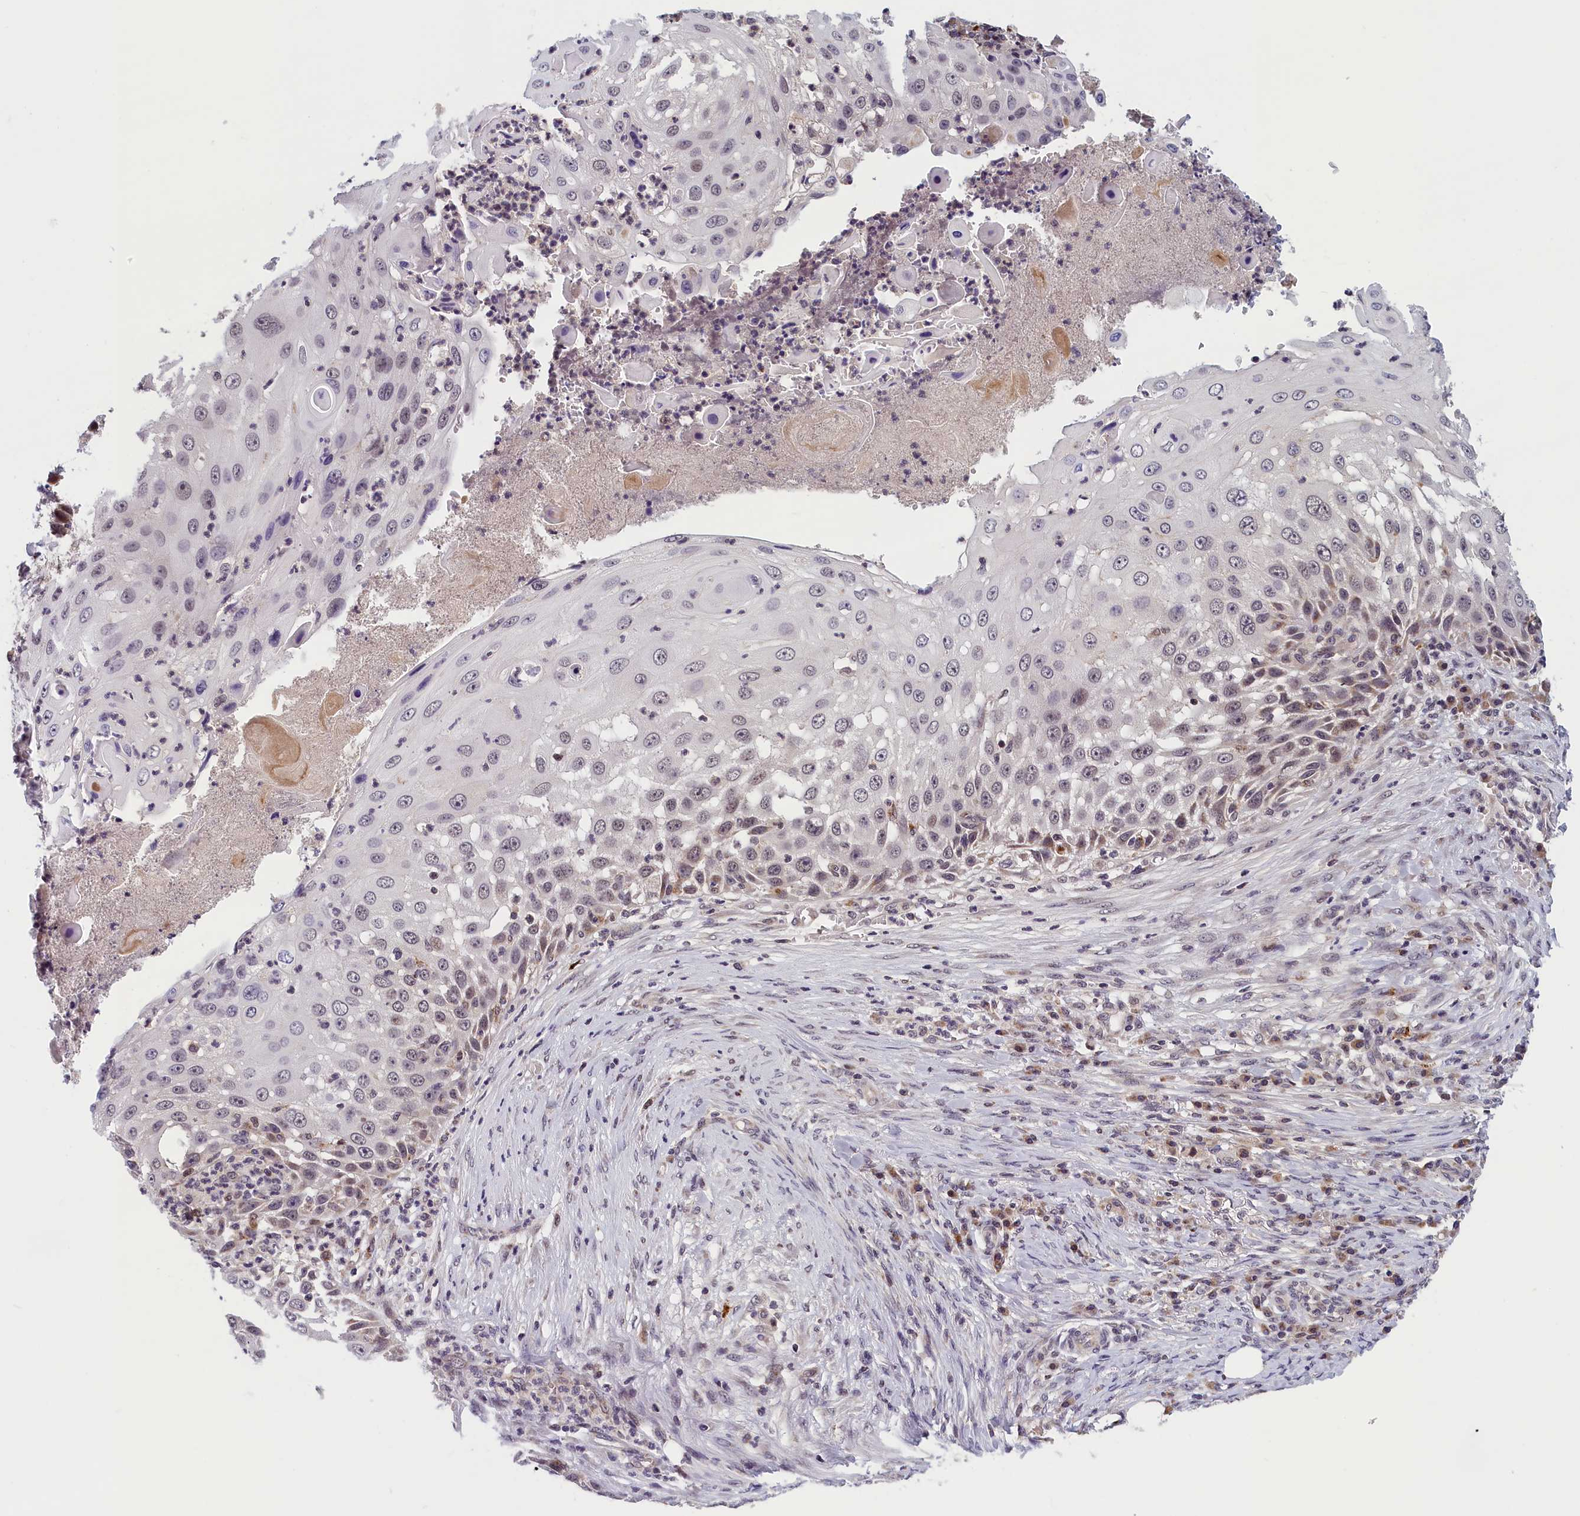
{"staining": {"intensity": "weak", "quantity": "<25%", "location": "nuclear"}, "tissue": "skin cancer", "cell_type": "Tumor cells", "image_type": "cancer", "snomed": [{"axis": "morphology", "description": "Squamous cell carcinoma, NOS"}, {"axis": "topography", "description": "Skin"}], "caption": "Immunohistochemistry (IHC) of human skin cancer (squamous cell carcinoma) displays no staining in tumor cells.", "gene": "KCNK6", "patient": {"sex": "female", "age": 44}}